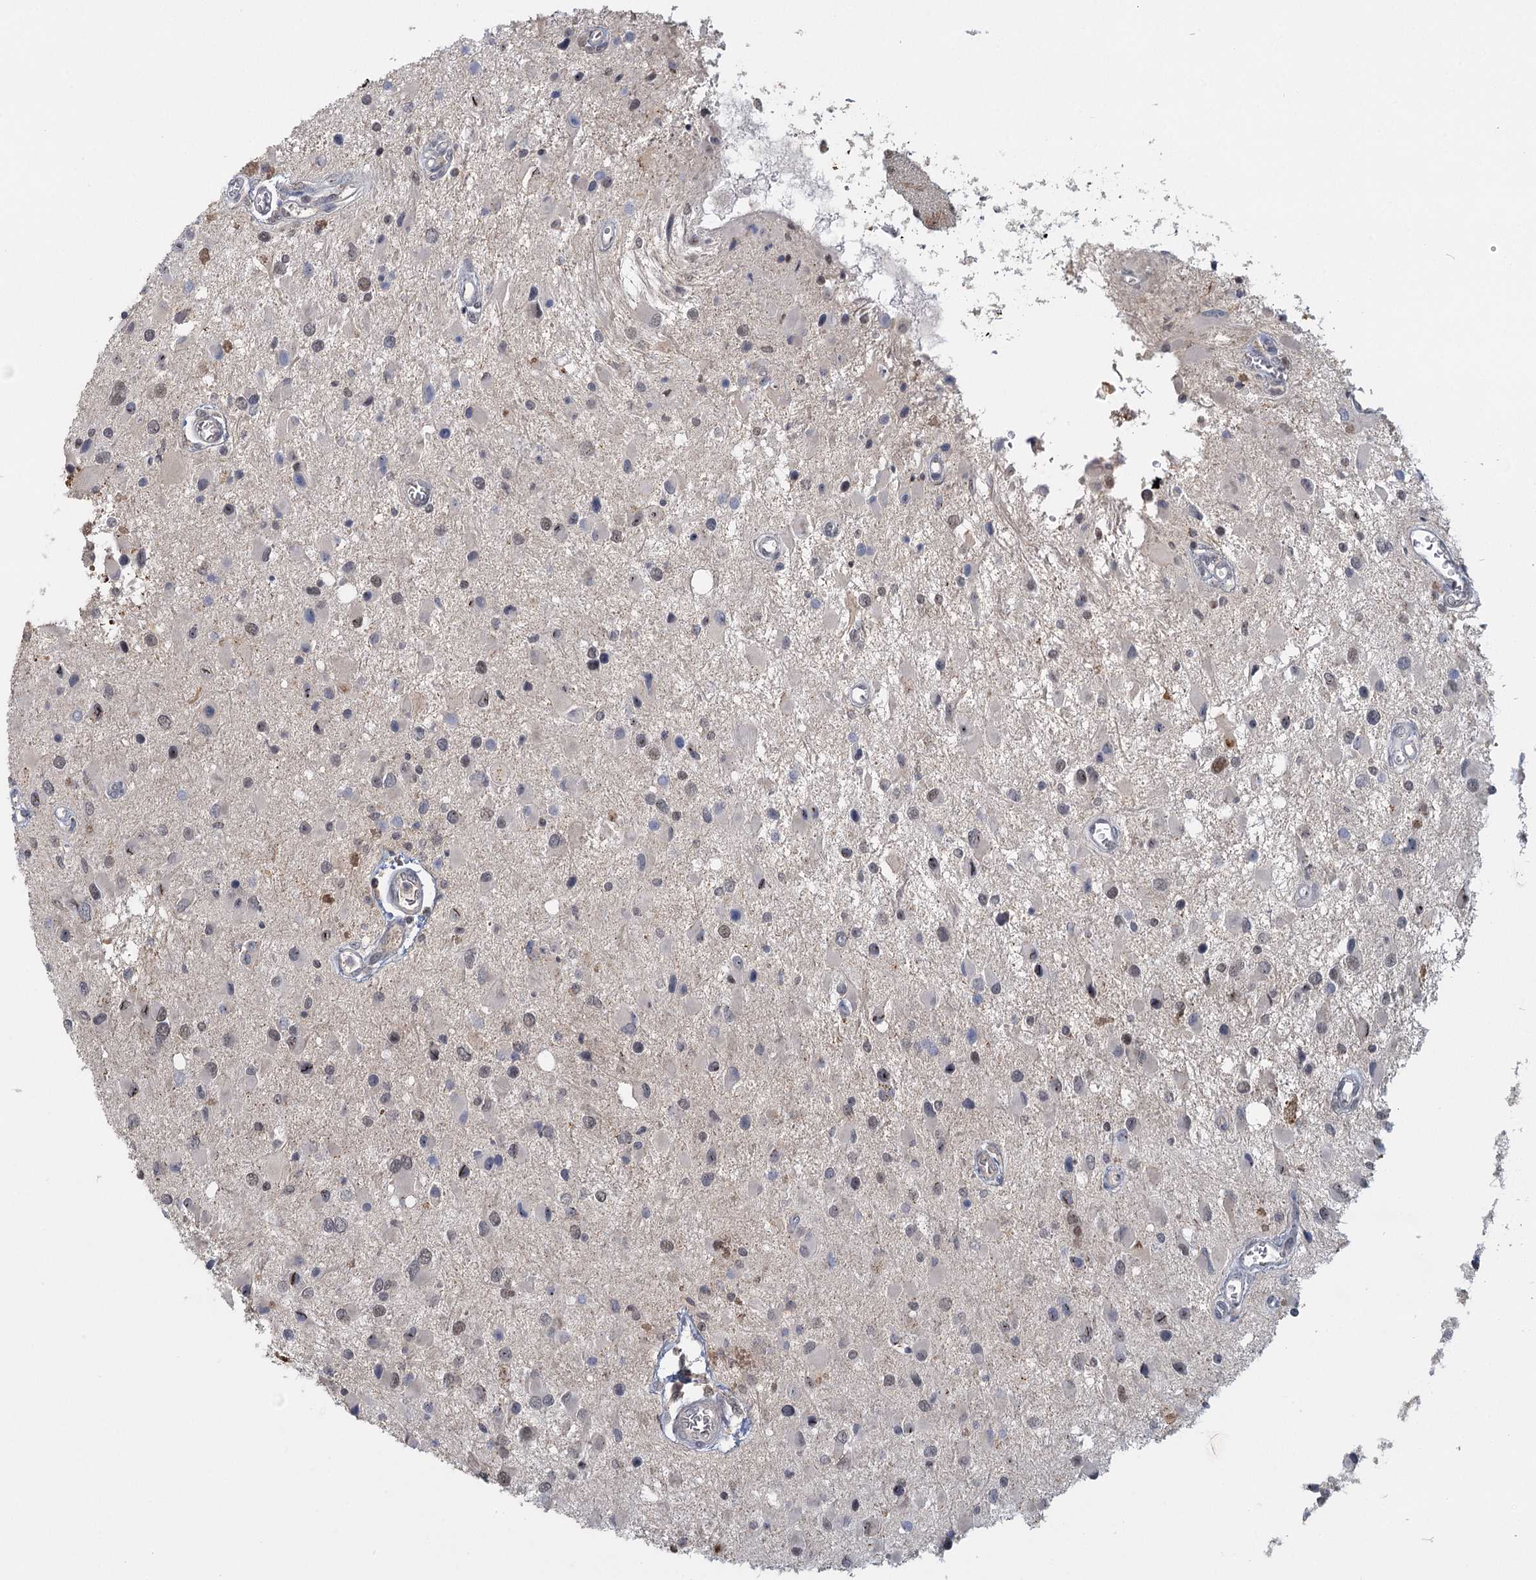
{"staining": {"intensity": "weak", "quantity": "<25%", "location": "nuclear"}, "tissue": "glioma", "cell_type": "Tumor cells", "image_type": "cancer", "snomed": [{"axis": "morphology", "description": "Glioma, malignant, High grade"}, {"axis": "topography", "description": "Brain"}], "caption": "This image is of malignant glioma (high-grade) stained with immunohistochemistry (IHC) to label a protein in brown with the nuclei are counter-stained blue. There is no staining in tumor cells.", "gene": "GPATCH11", "patient": {"sex": "male", "age": 53}}